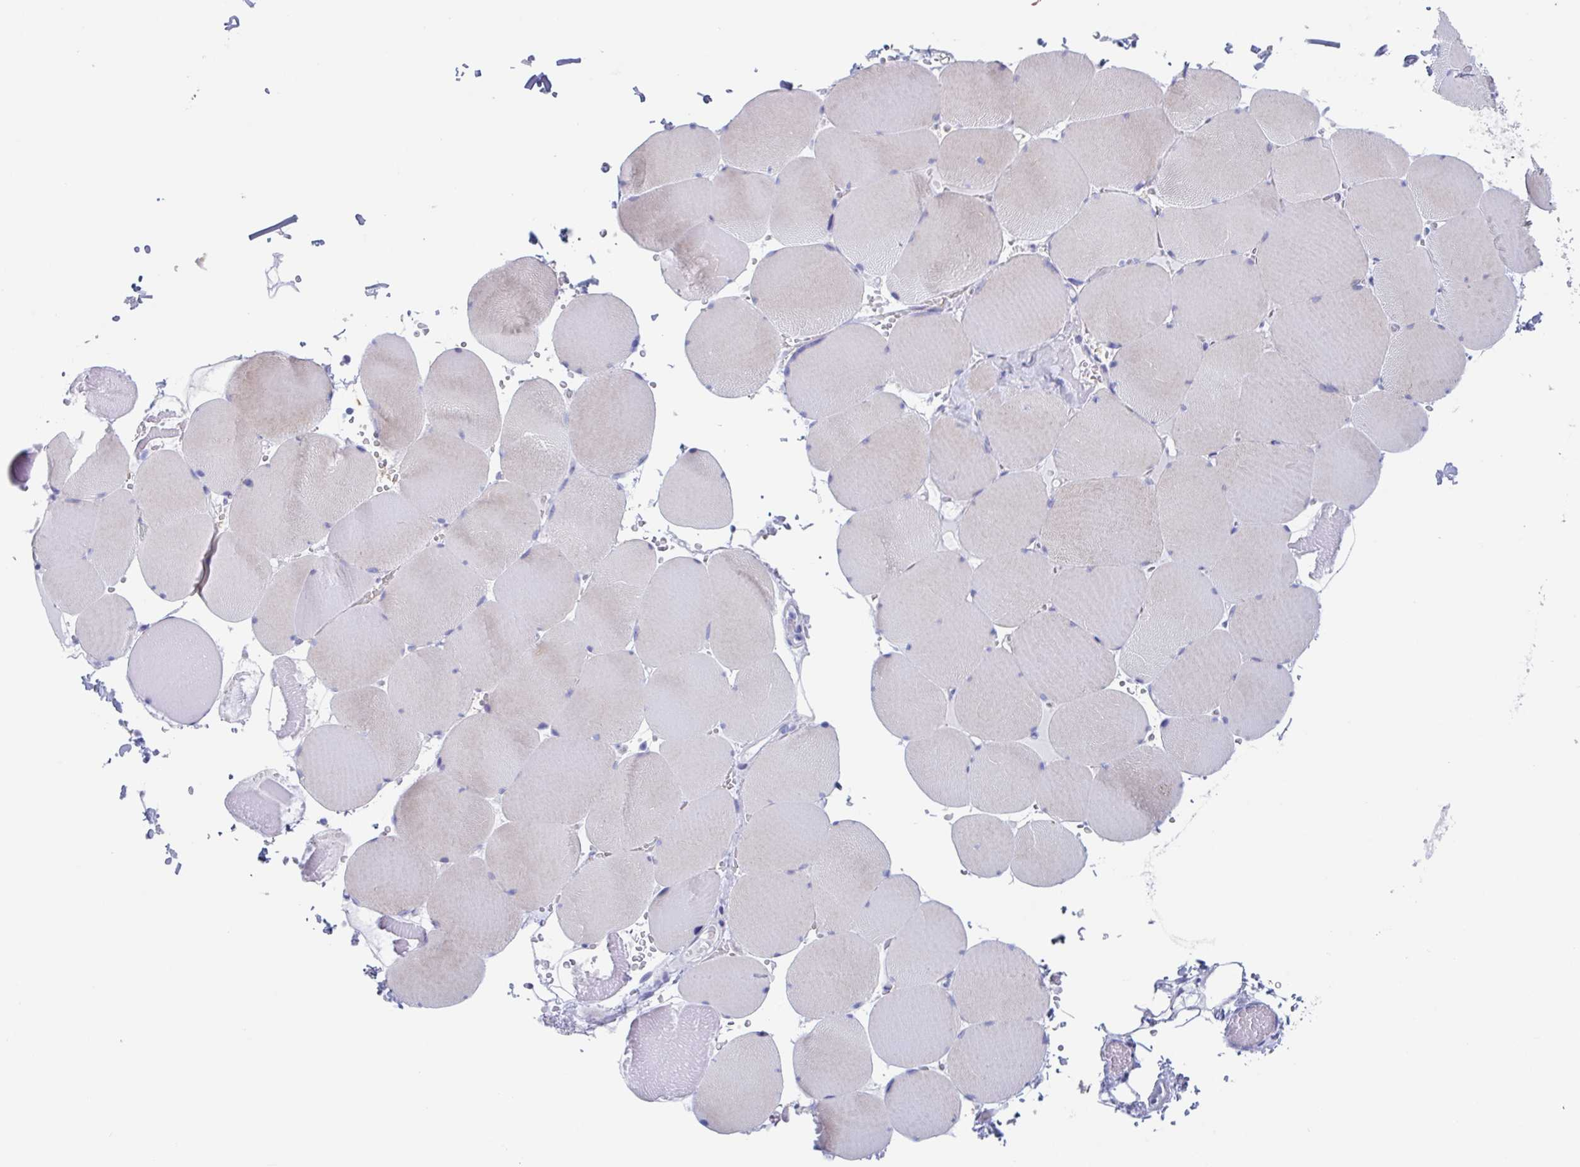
{"staining": {"intensity": "weak", "quantity": "<25%", "location": "cytoplasmic/membranous"}, "tissue": "skeletal muscle", "cell_type": "Myocytes", "image_type": "normal", "snomed": [{"axis": "morphology", "description": "Normal tissue, NOS"}, {"axis": "topography", "description": "Skeletal muscle"}, {"axis": "topography", "description": "Head-Neck"}], "caption": "This is an immunohistochemistry (IHC) image of unremarkable human skeletal muscle. There is no positivity in myocytes.", "gene": "ZPBP", "patient": {"sex": "male", "age": 66}}